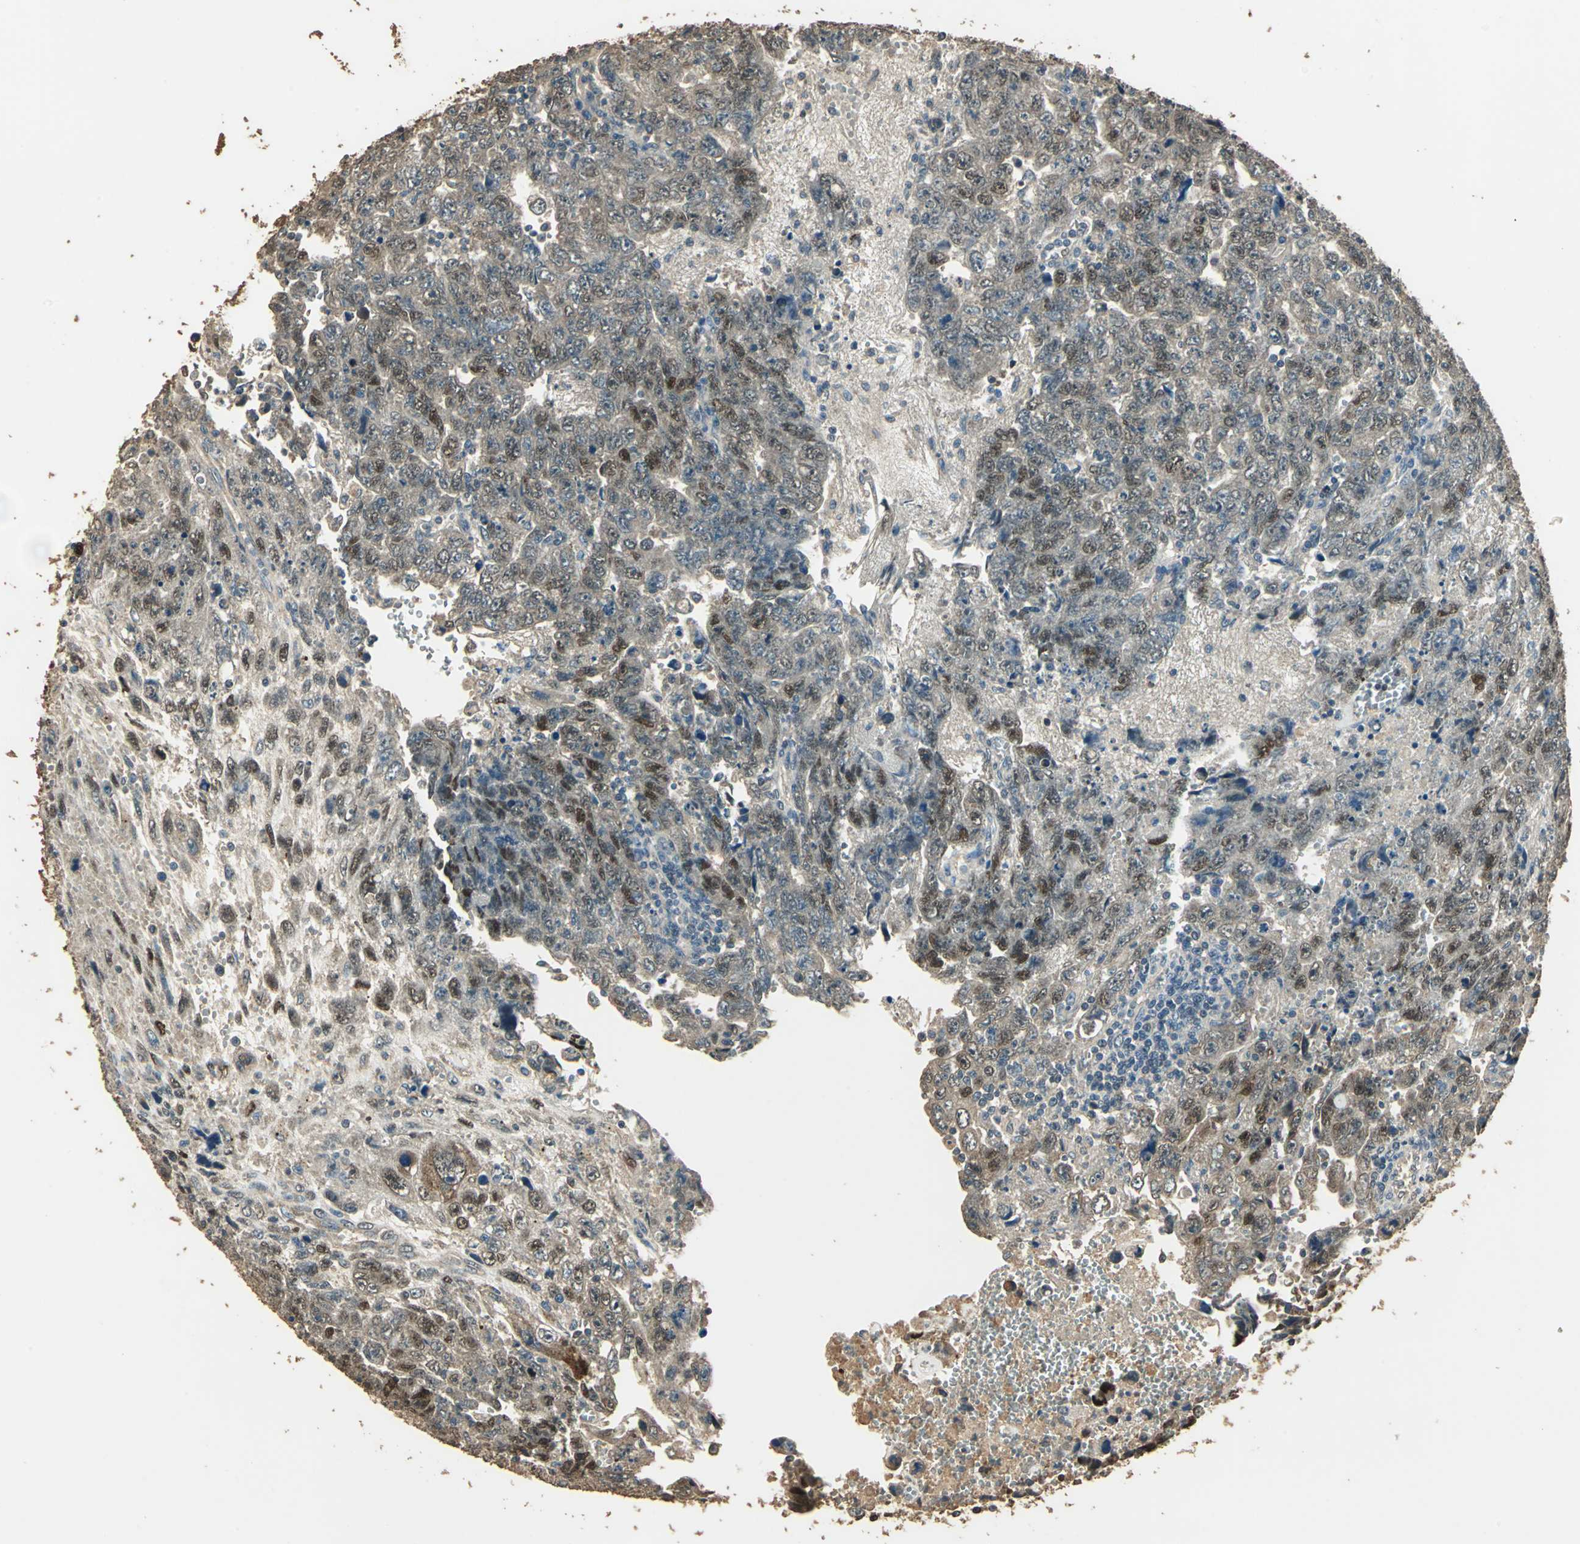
{"staining": {"intensity": "moderate", "quantity": ">75%", "location": "cytoplasmic/membranous,nuclear"}, "tissue": "testis cancer", "cell_type": "Tumor cells", "image_type": "cancer", "snomed": [{"axis": "morphology", "description": "Carcinoma, Embryonal, NOS"}, {"axis": "topography", "description": "Testis"}], "caption": "The immunohistochemical stain labels moderate cytoplasmic/membranous and nuclear expression in tumor cells of testis cancer tissue.", "gene": "TMPRSS4", "patient": {"sex": "male", "age": 28}}